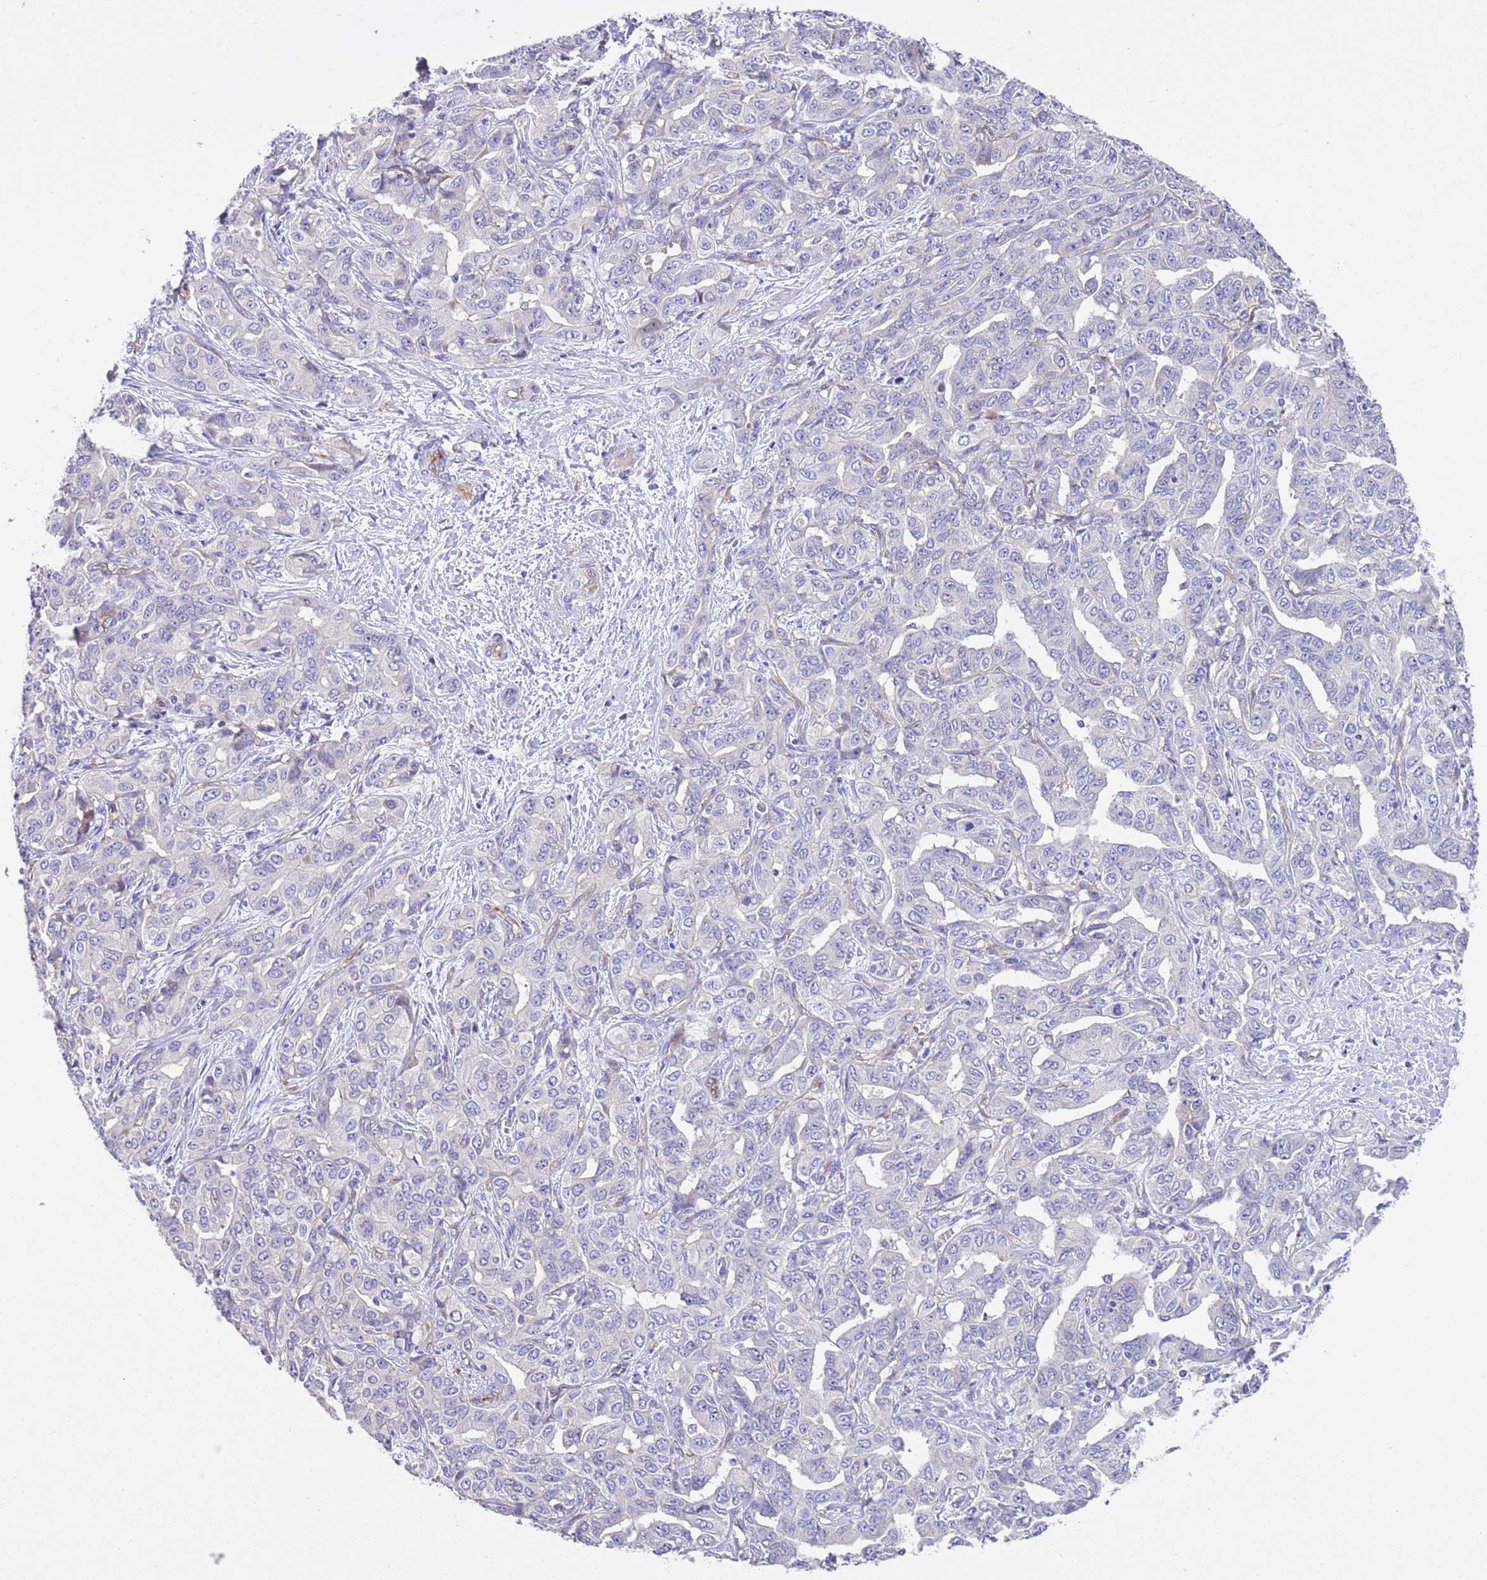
{"staining": {"intensity": "negative", "quantity": "none", "location": "none"}, "tissue": "liver cancer", "cell_type": "Tumor cells", "image_type": "cancer", "snomed": [{"axis": "morphology", "description": "Cholangiocarcinoma"}, {"axis": "topography", "description": "Liver"}], "caption": "This image is of liver cancer stained with immunohistochemistry (IHC) to label a protein in brown with the nuclei are counter-stained blue. There is no staining in tumor cells.", "gene": "BRMS1L", "patient": {"sex": "male", "age": 59}}